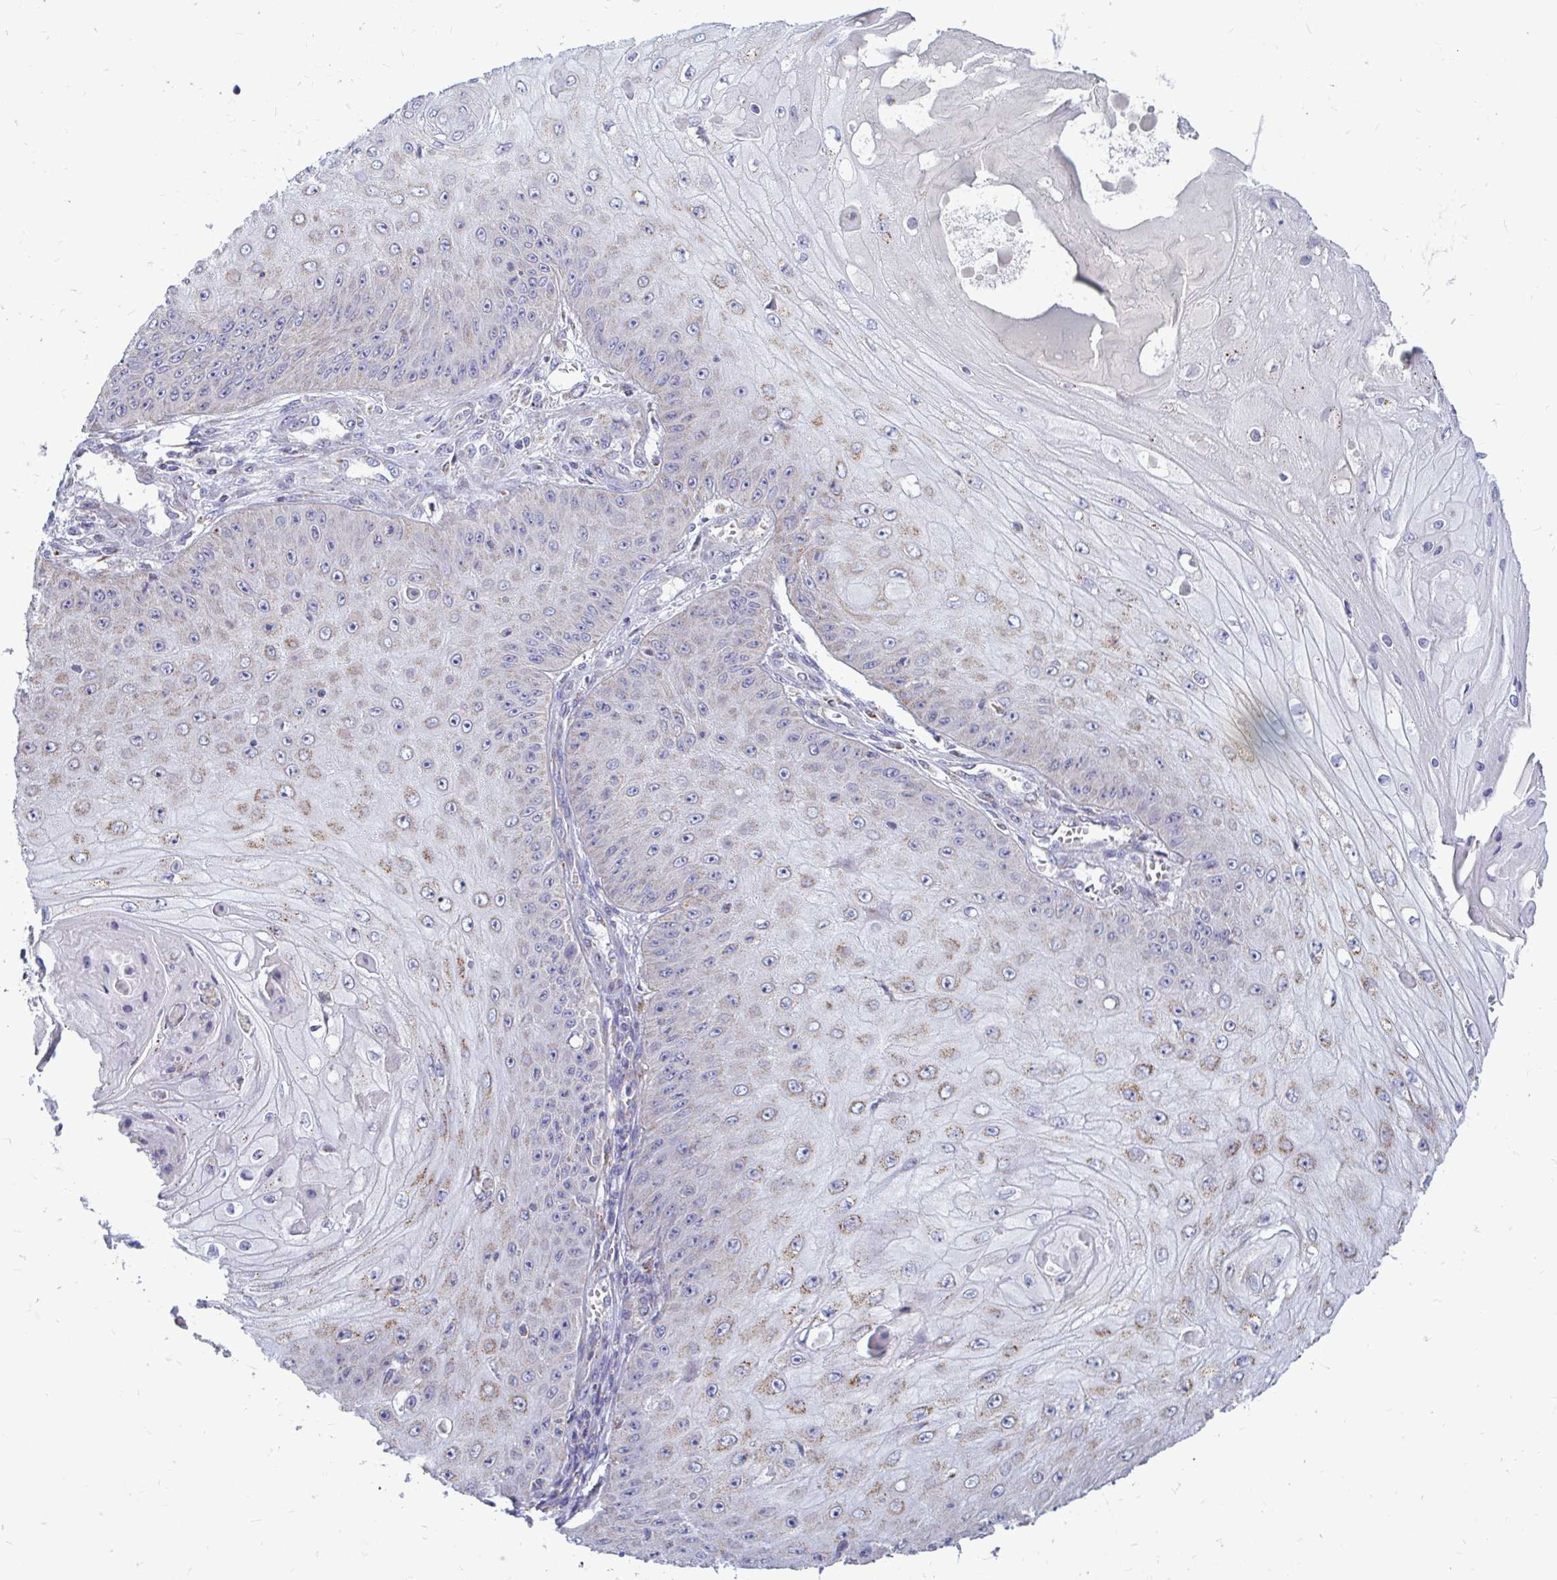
{"staining": {"intensity": "weak", "quantity": "25%-75%", "location": "cytoplasmic/membranous"}, "tissue": "skin cancer", "cell_type": "Tumor cells", "image_type": "cancer", "snomed": [{"axis": "morphology", "description": "Squamous cell carcinoma, NOS"}, {"axis": "topography", "description": "Skin"}], "caption": "Weak cytoplasmic/membranous staining for a protein is appreciated in approximately 25%-75% of tumor cells of skin cancer using immunohistochemistry.", "gene": "OR10R2", "patient": {"sex": "male", "age": 70}}